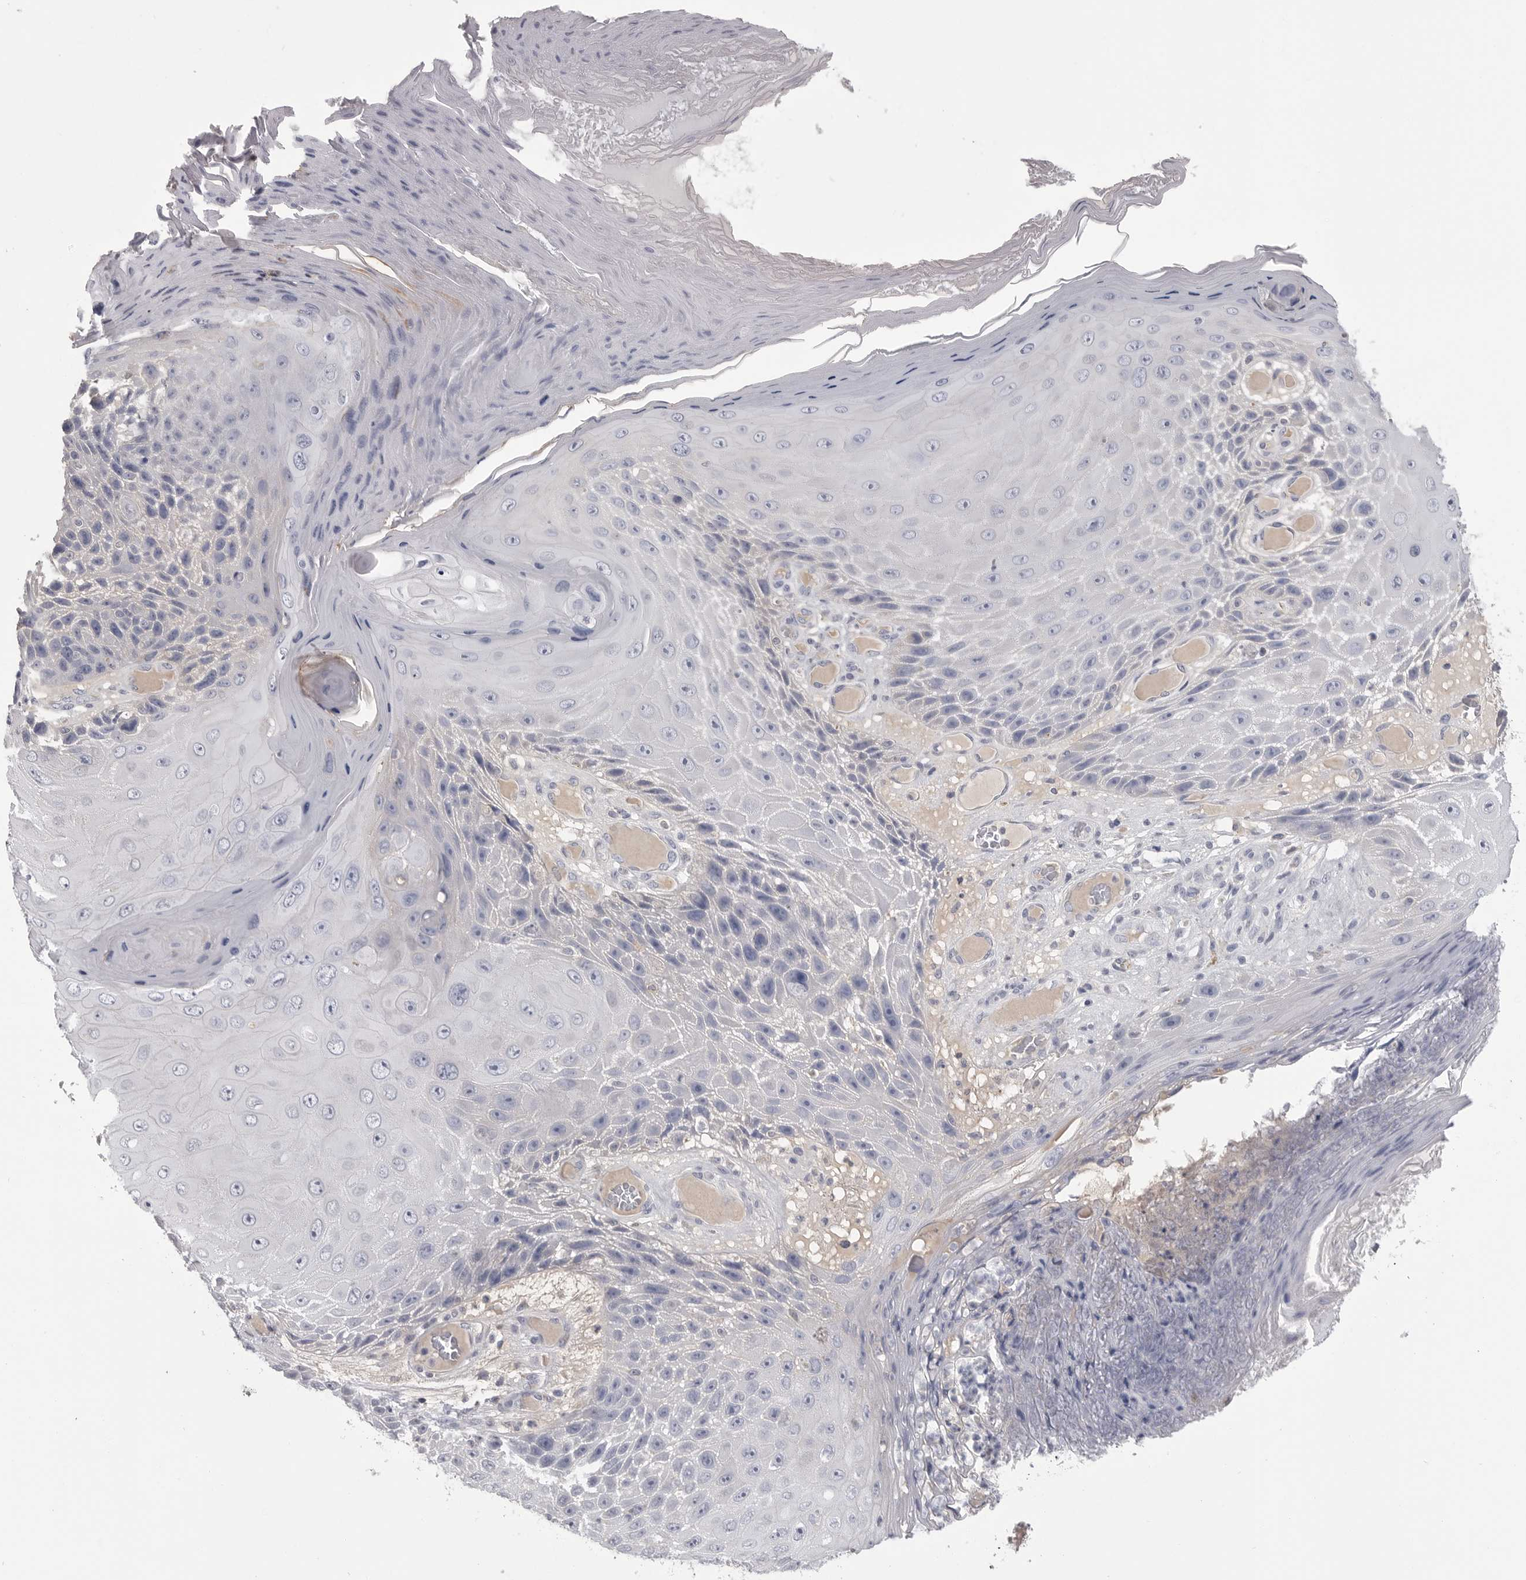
{"staining": {"intensity": "negative", "quantity": "none", "location": "none"}, "tissue": "skin cancer", "cell_type": "Tumor cells", "image_type": "cancer", "snomed": [{"axis": "morphology", "description": "Squamous cell carcinoma, NOS"}, {"axis": "topography", "description": "Skin"}], "caption": "DAB immunohistochemical staining of skin cancer (squamous cell carcinoma) displays no significant positivity in tumor cells.", "gene": "FKBP2", "patient": {"sex": "female", "age": 88}}